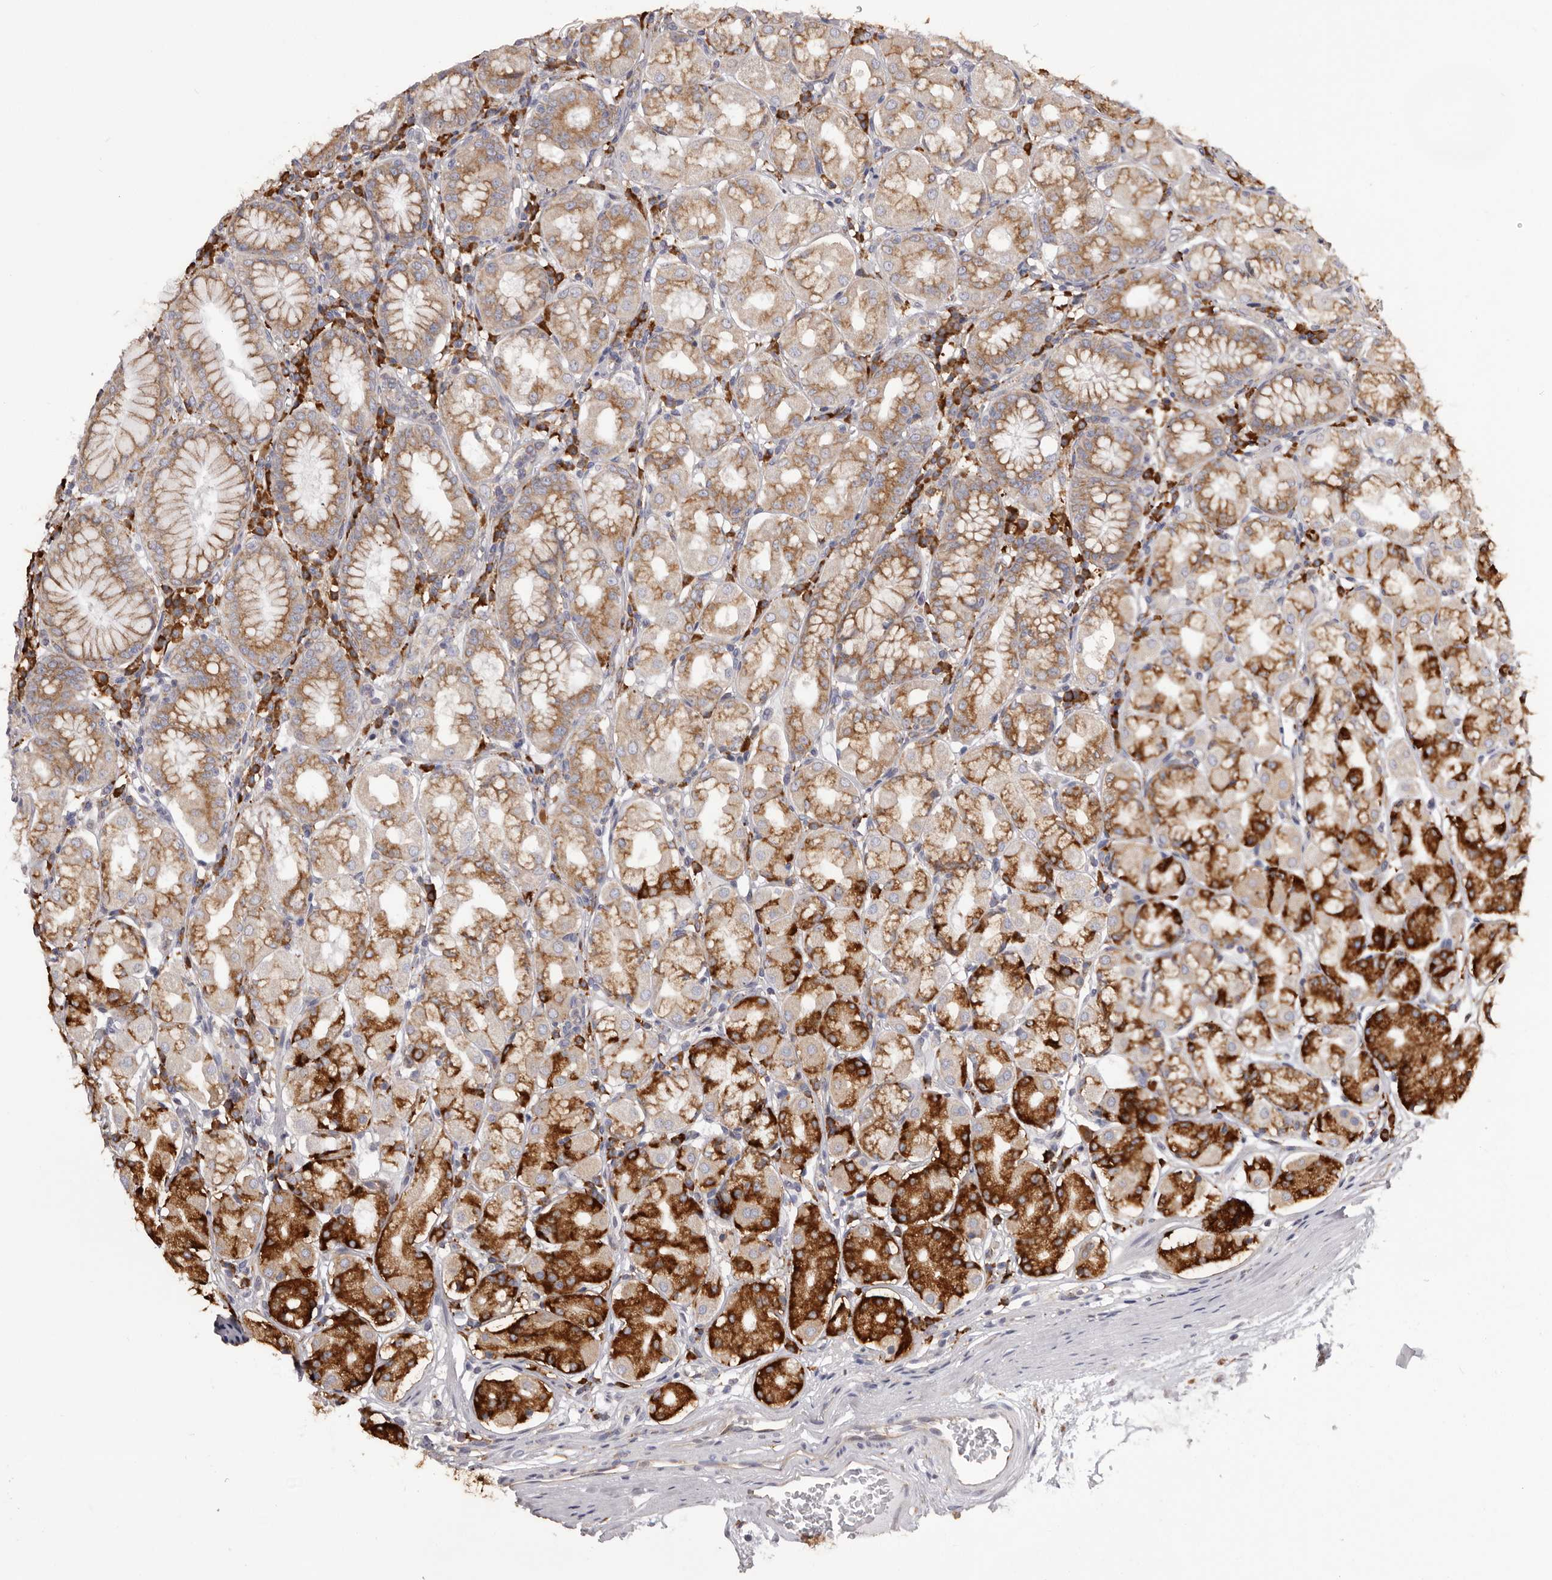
{"staining": {"intensity": "strong", "quantity": ">75%", "location": "cytoplasmic/membranous"}, "tissue": "stomach", "cell_type": "Glandular cells", "image_type": "normal", "snomed": [{"axis": "morphology", "description": "Normal tissue, NOS"}, {"axis": "topography", "description": "Stomach"}, {"axis": "topography", "description": "Stomach, lower"}], "caption": "A brown stain shows strong cytoplasmic/membranous expression of a protein in glandular cells of benign human stomach. (Brightfield microscopy of DAB IHC at high magnification).", "gene": "QRSL1", "patient": {"sex": "female", "age": 56}}